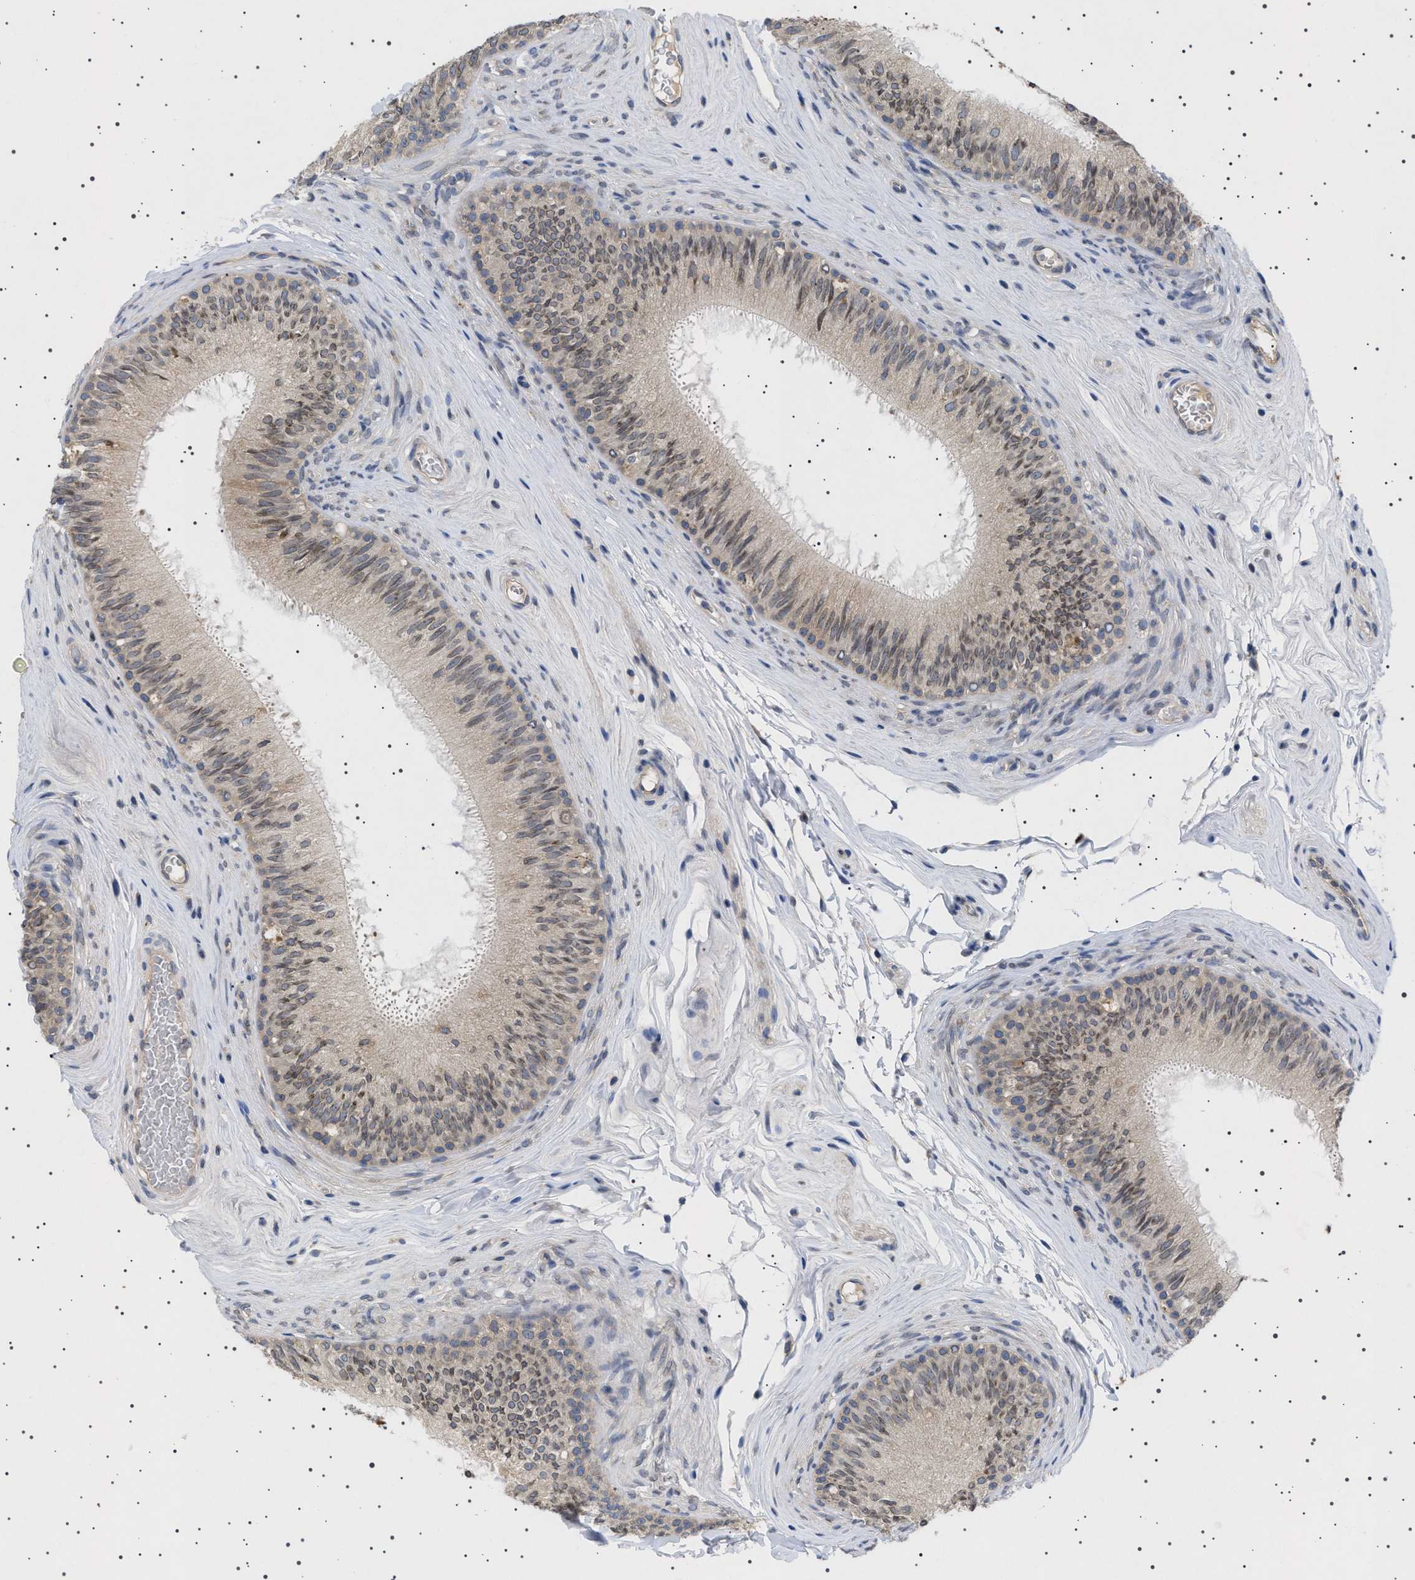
{"staining": {"intensity": "weak", "quantity": "25%-75%", "location": "cytoplasmic/membranous,nuclear"}, "tissue": "epididymis", "cell_type": "Glandular cells", "image_type": "normal", "snomed": [{"axis": "morphology", "description": "Normal tissue, NOS"}, {"axis": "topography", "description": "Testis"}, {"axis": "topography", "description": "Epididymis"}], "caption": "Immunohistochemistry (IHC) (DAB (3,3'-diaminobenzidine)) staining of benign epididymis reveals weak cytoplasmic/membranous,nuclear protein expression in approximately 25%-75% of glandular cells. The staining was performed using DAB to visualize the protein expression in brown, while the nuclei were stained in blue with hematoxylin (Magnification: 20x).", "gene": "NUP93", "patient": {"sex": "male", "age": 36}}